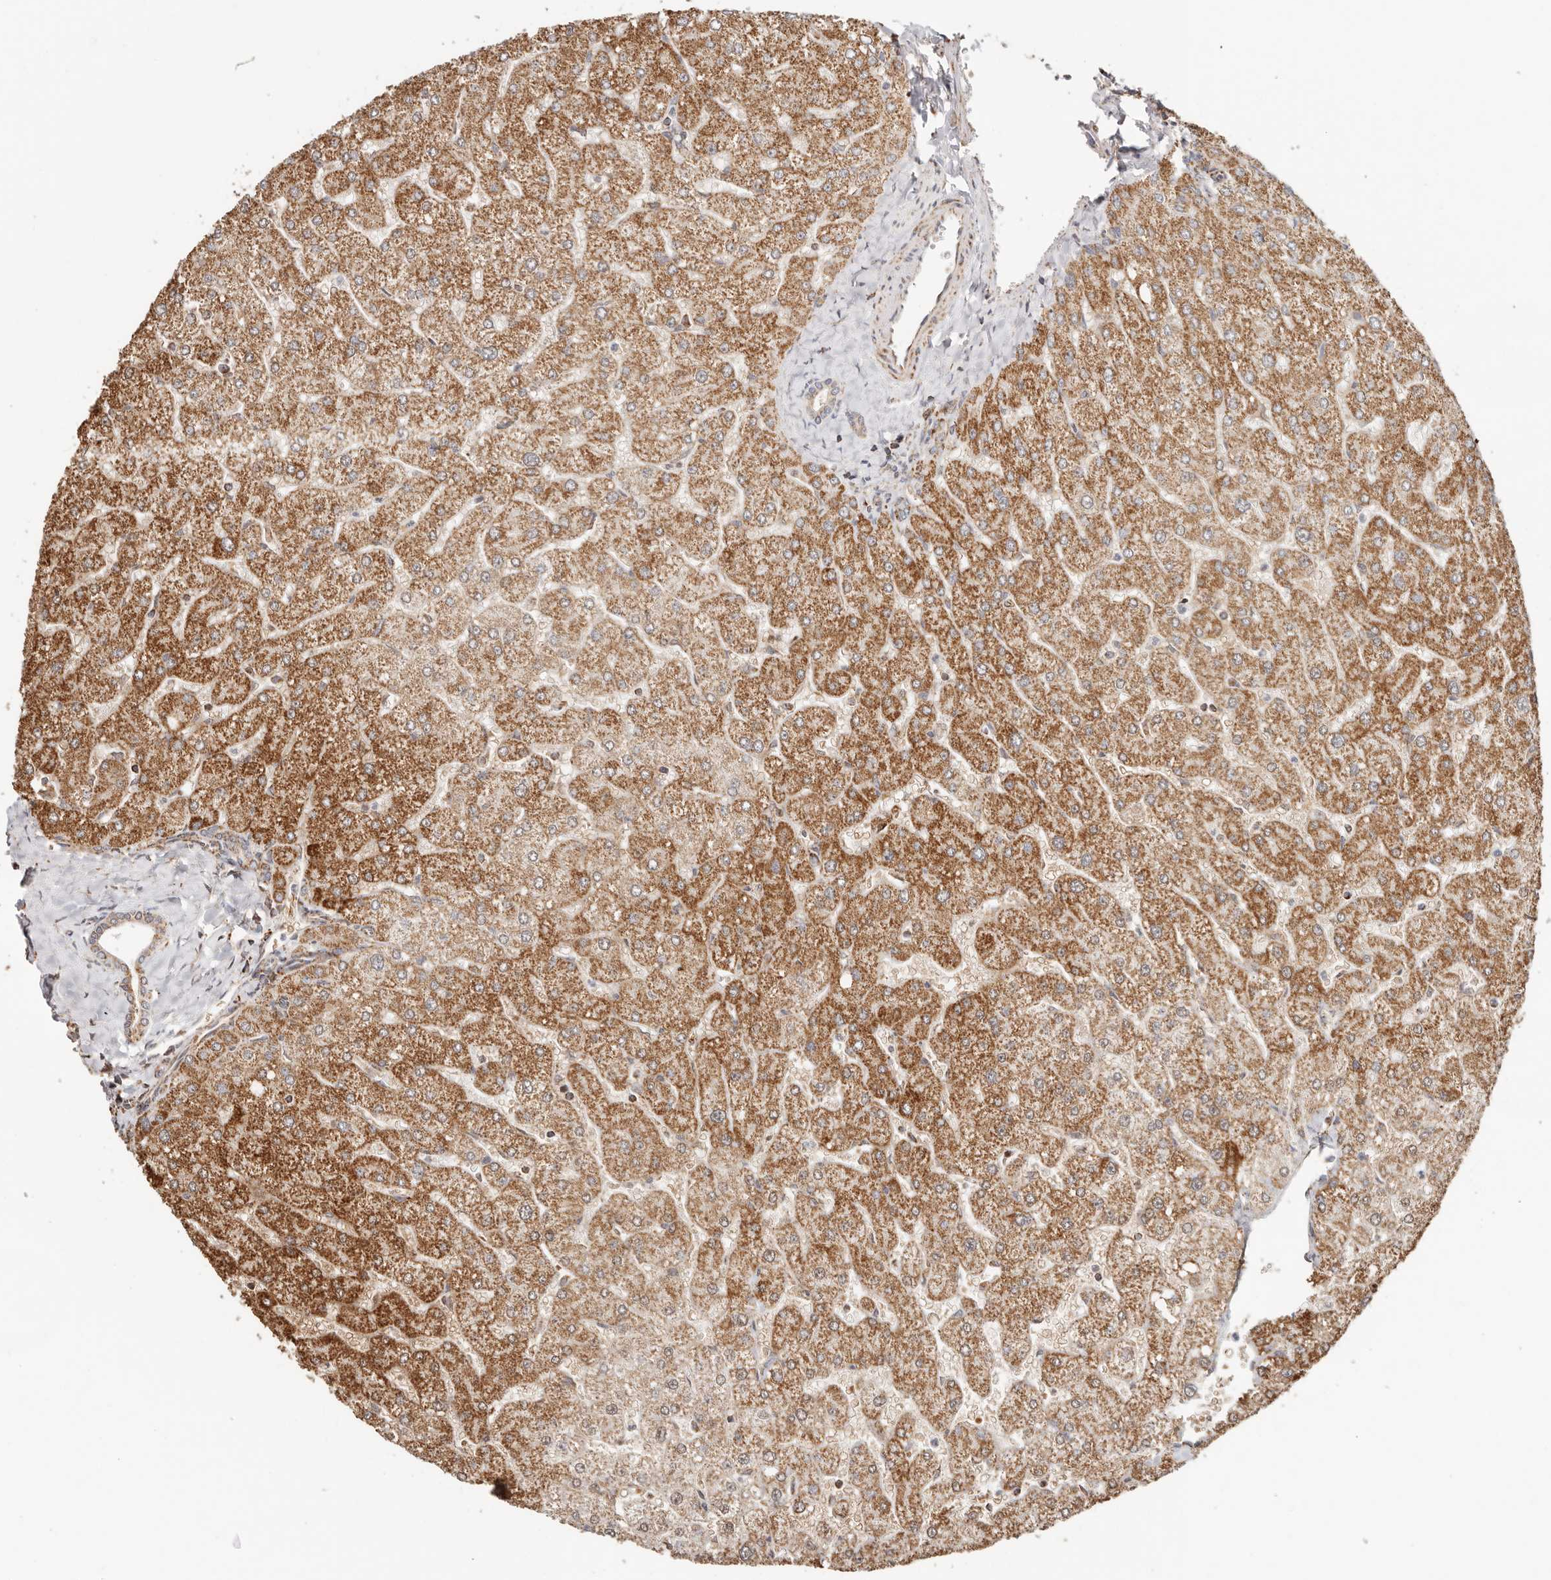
{"staining": {"intensity": "weak", "quantity": ">75%", "location": "cytoplasmic/membranous"}, "tissue": "liver", "cell_type": "Cholangiocytes", "image_type": "normal", "snomed": [{"axis": "morphology", "description": "Normal tissue, NOS"}, {"axis": "topography", "description": "Liver"}], "caption": "A brown stain shows weak cytoplasmic/membranous positivity of a protein in cholangiocytes of normal human liver. (DAB (3,3'-diaminobenzidine) = brown stain, brightfield microscopy at high magnification).", "gene": "NDUFB11", "patient": {"sex": "male", "age": 55}}